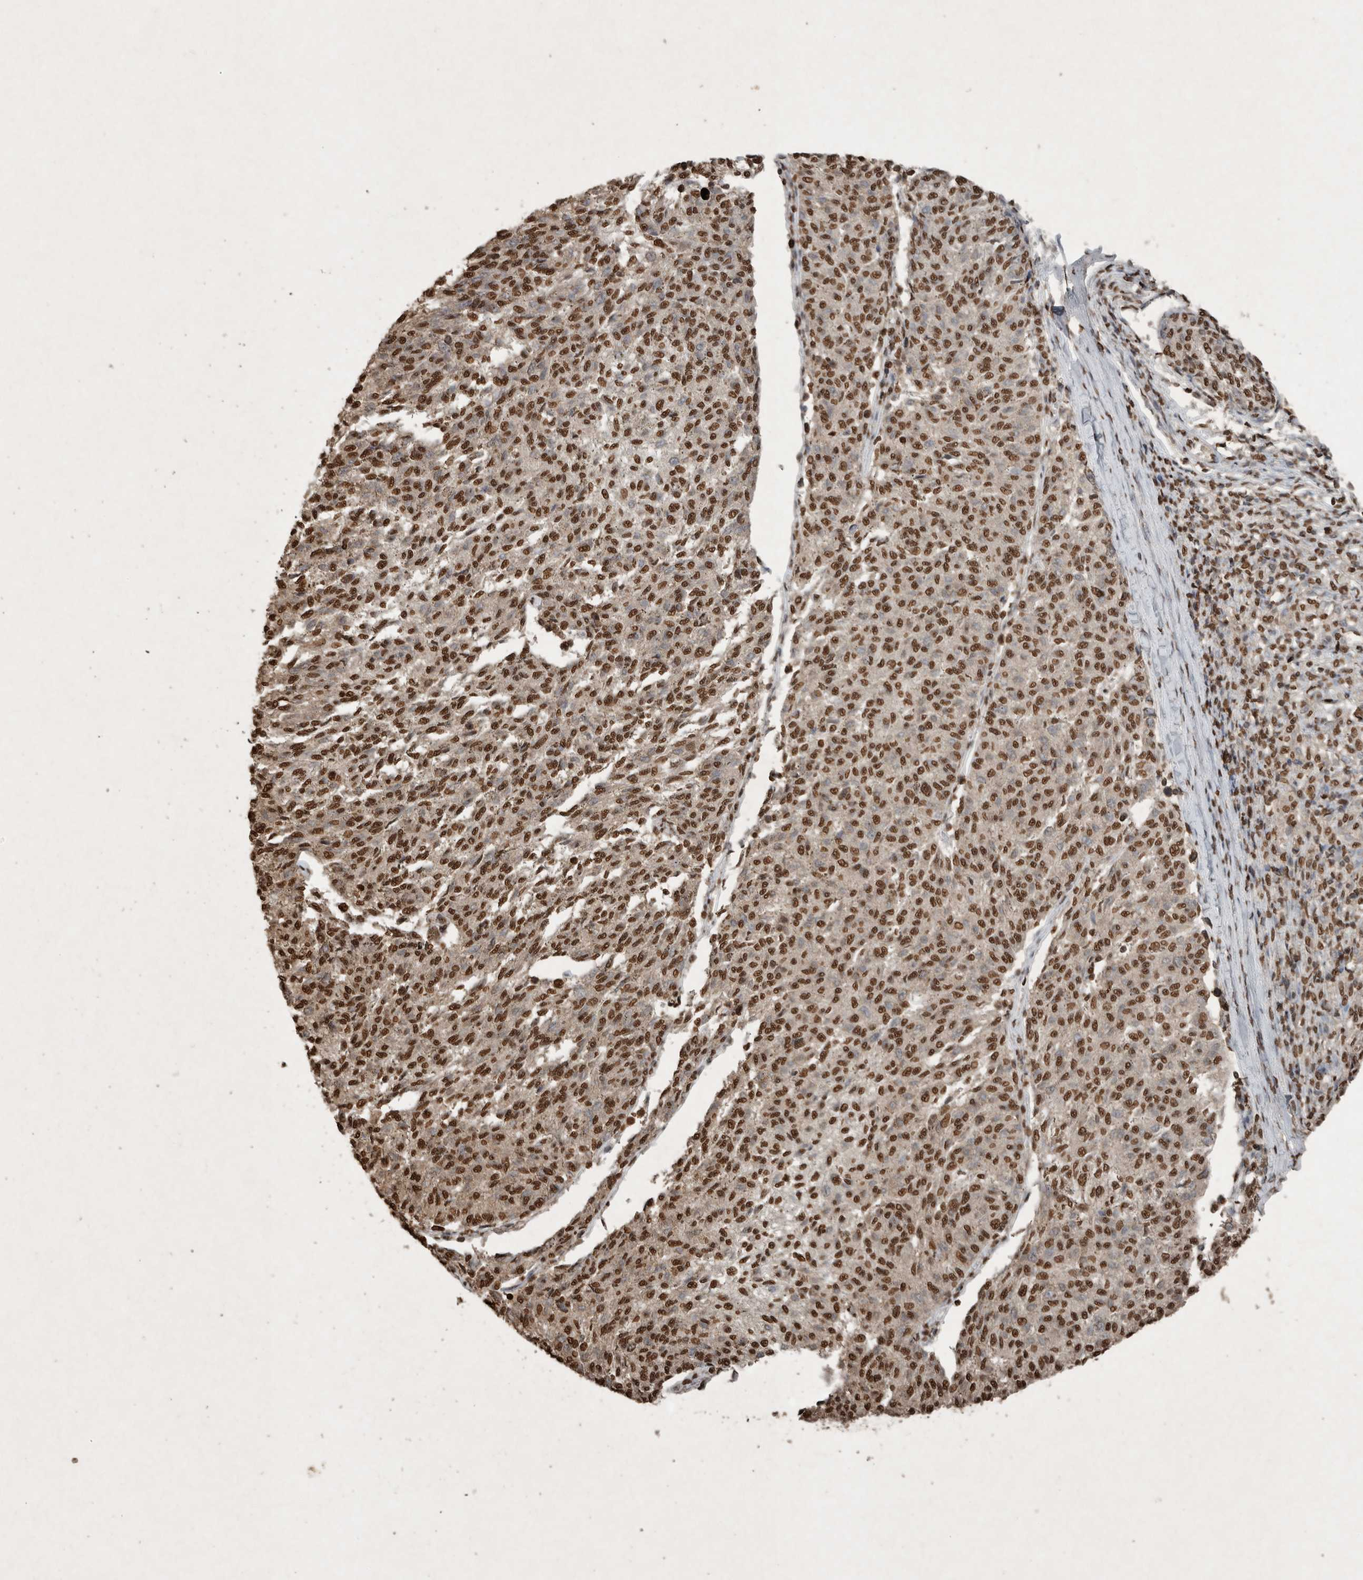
{"staining": {"intensity": "strong", "quantity": ">75%", "location": "nuclear"}, "tissue": "melanoma", "cell_type": "Tumor cells", "image_type": "cancer", "snomed": [{"axis": "morphology", "description": "Malignant melanoma, NOS"}, {"axis": "topography", "description": "Skin"}], "caption": "Malignant melanoma stained with a brown dye exhibits strong nuclear positive staining in about >75% of tumor cells.", "gene": "FSTL3", "patient": {"sex": "female", "age": 72}}